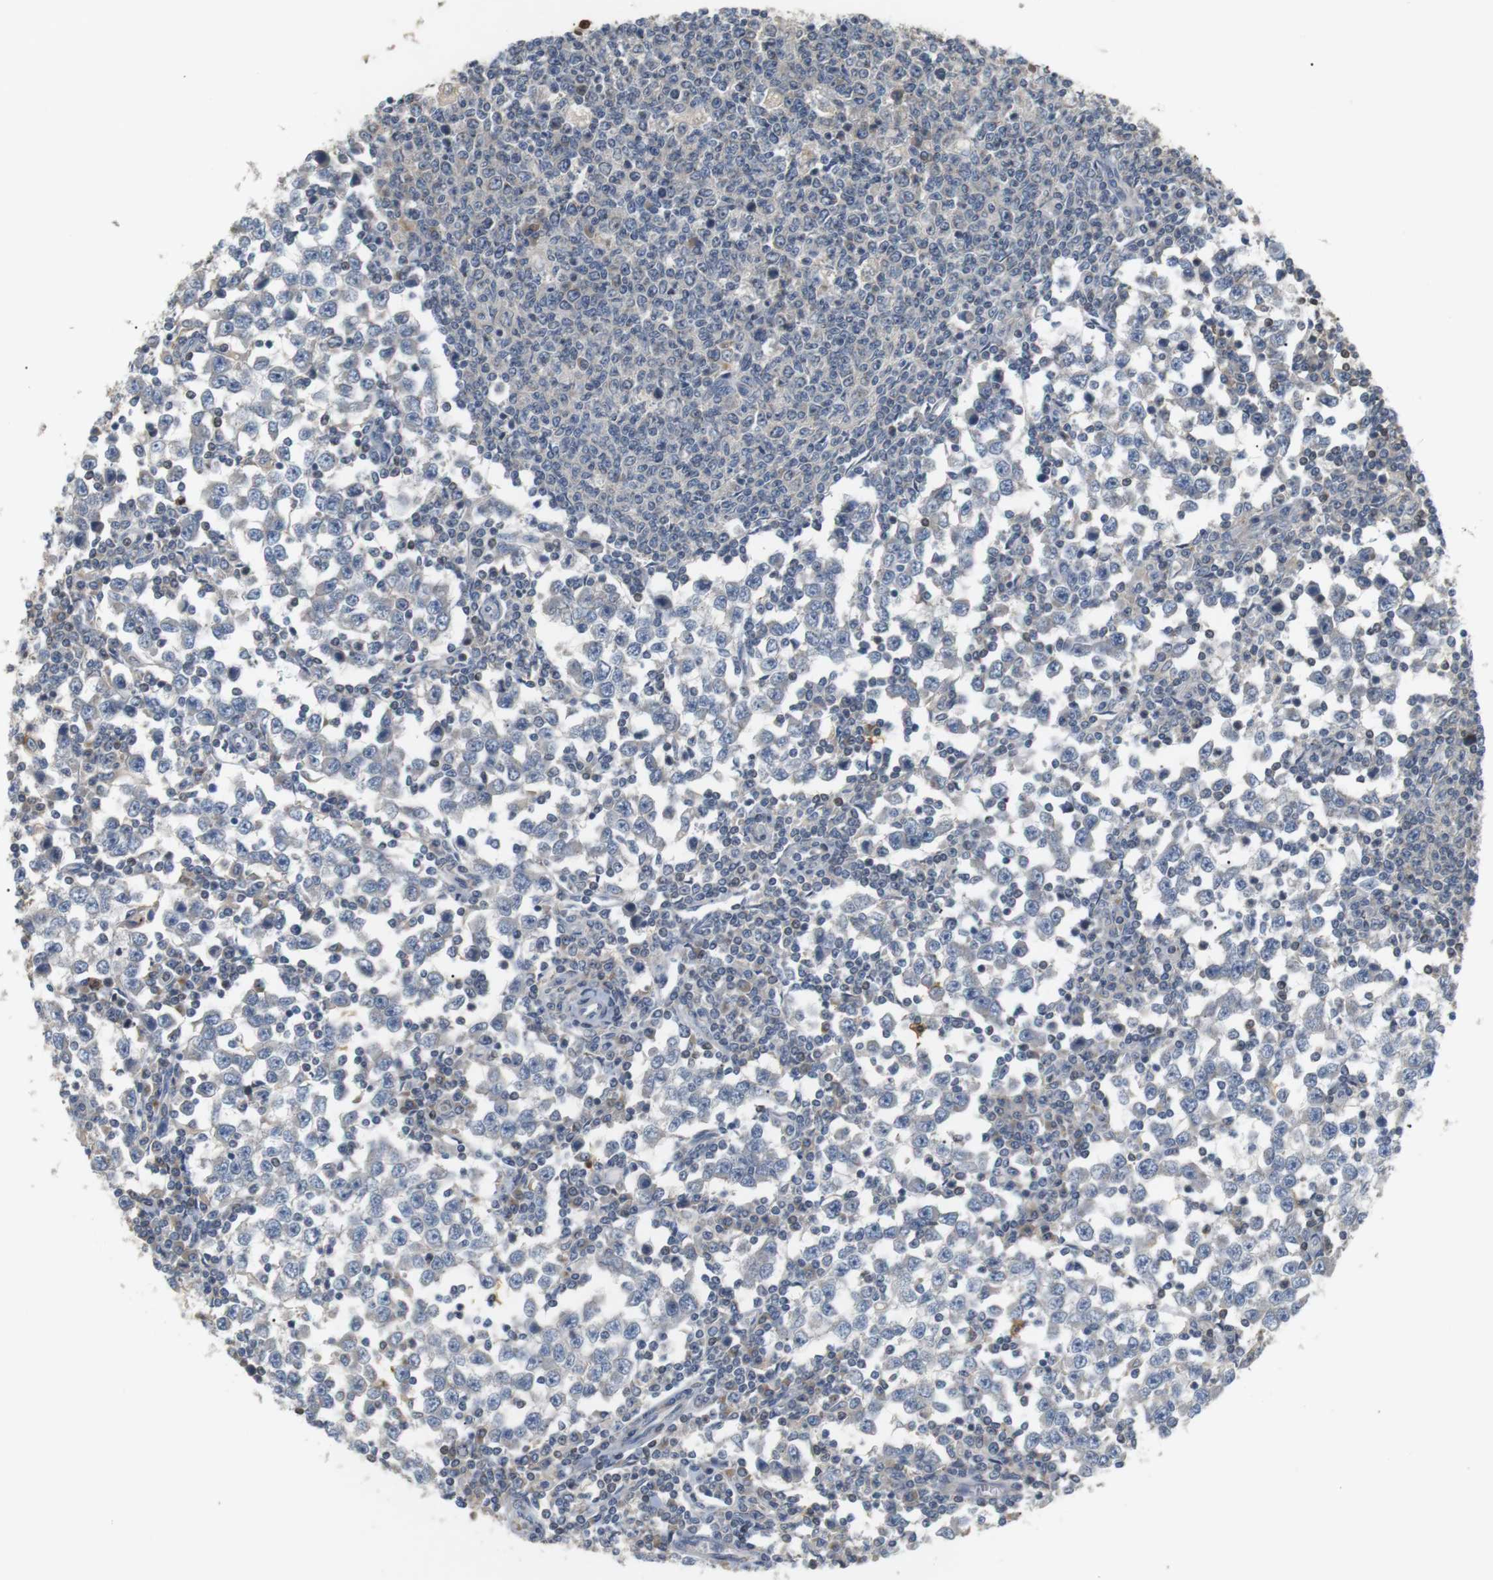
{"staining": {"intensity": "negative", "quantity": "none", "location": "none"}, "tissue": "testis cancer", "cell_type": "Tumor cells", "image_type": "cancer", "snomed": [{"axis": "morphology", "description": "Seminoma, NOS"}, {"axis": "topography", "description": "Testis"}], "caption": "The micrograph demonstrates no staining of tumor cells in testis seminoma. (Brightfield microscopy of DAB (3,3'-diaminobenzidine) immunohistochemistry (IHC) at high magnification).", "gene": "P2RY1", "patient": {"sex": "male", "age": 65}}